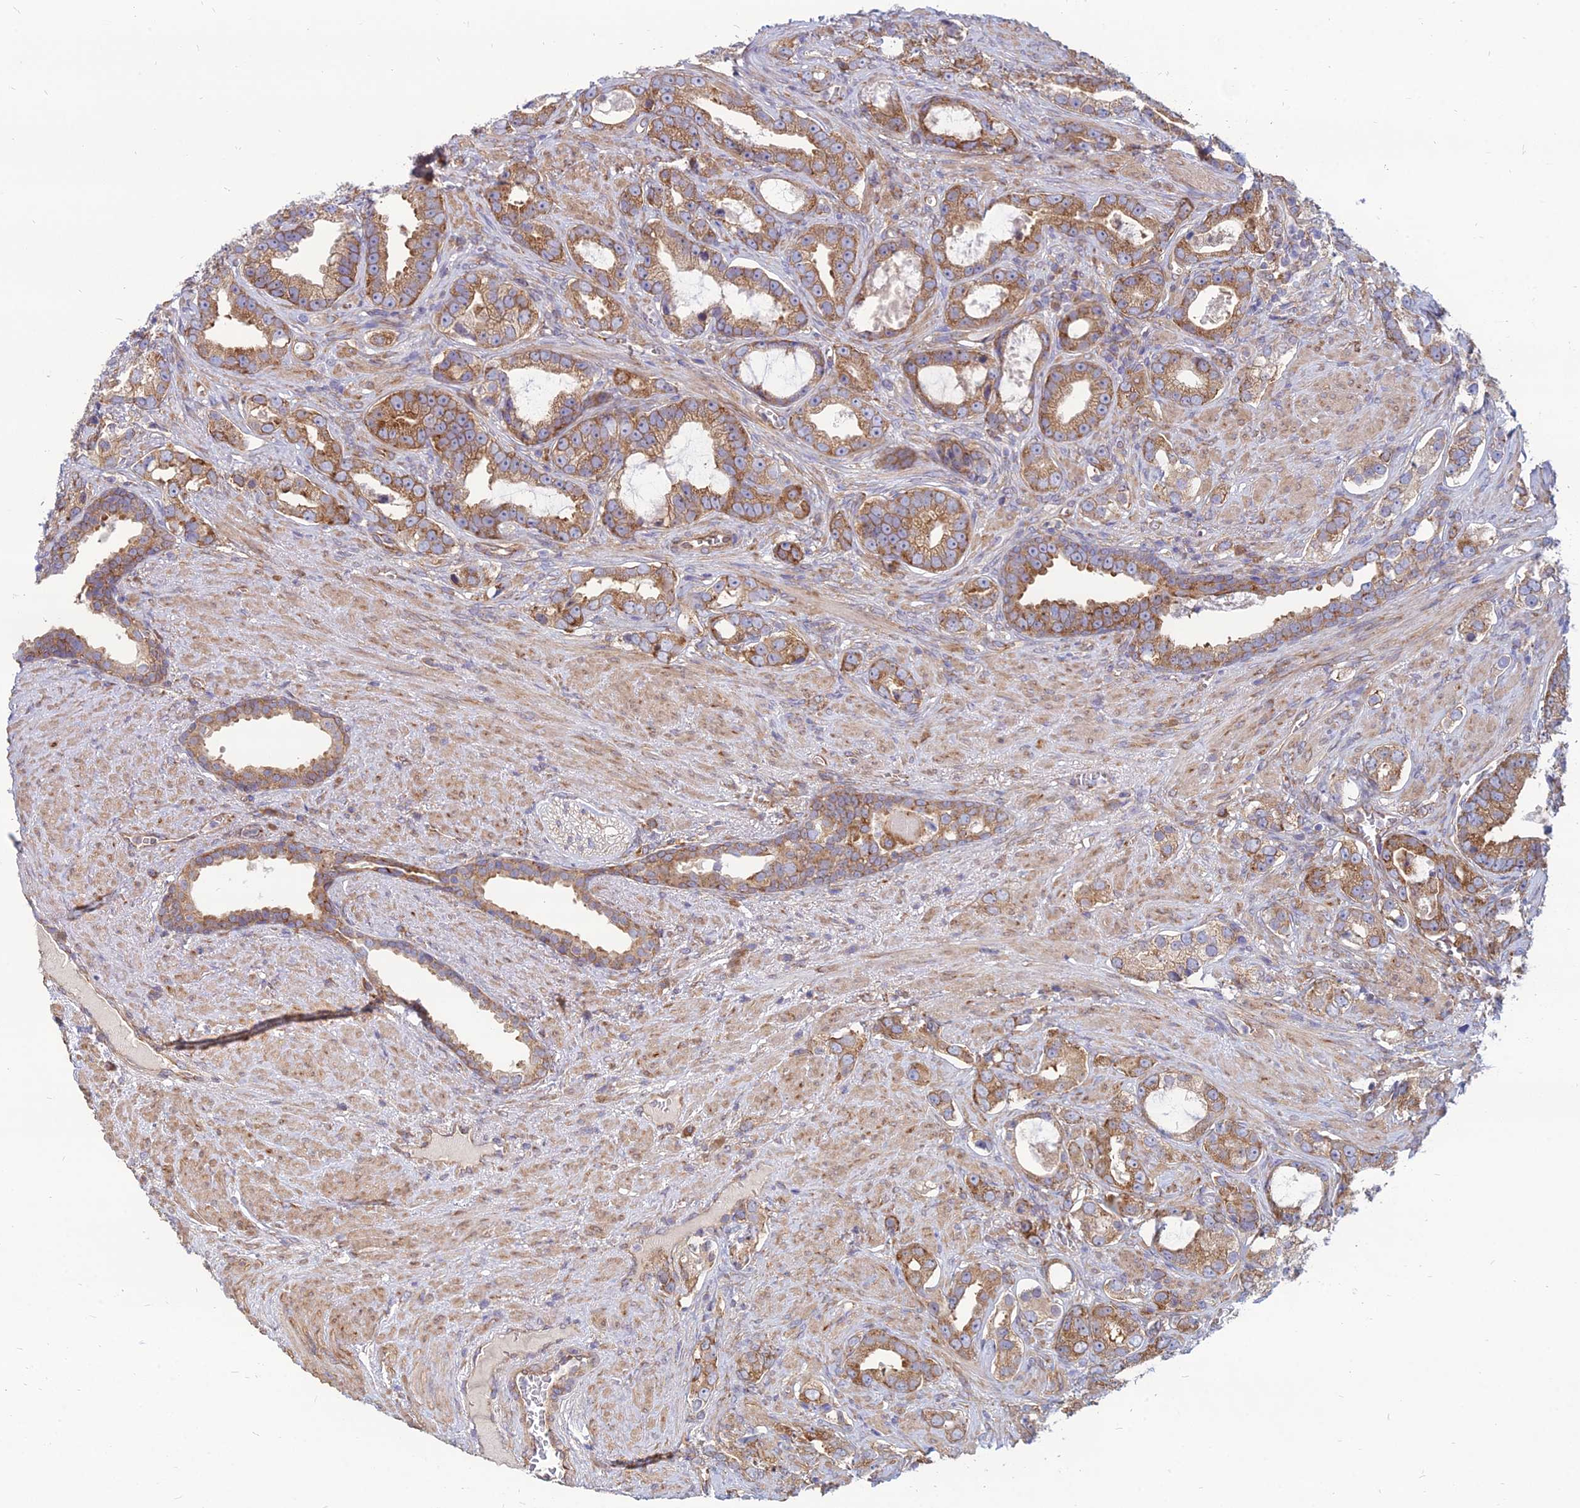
{"staining": {"intensity": "moderate", "quantity": ">75%", "location": "cytoplasmic/membranous"}, "tissue": "prostate cancer", "cell_type": "Tumor cells", "image_type": "cancer", "snomed": [{"axis": "morphology", "description": "Adenocarcinoma, High grade"}, {"axis": "topography", "description": "Prostate"}], "caption": "A histopathology image showing moderate cytoplasmic/membranous expression in about >75% of tumor cells in prostate adenocarcinoma (high-grade), as visualized by brown immunohistochemical staining.", "gene": "TXLNA", "patient": {"sex": "male", "age": 67}}